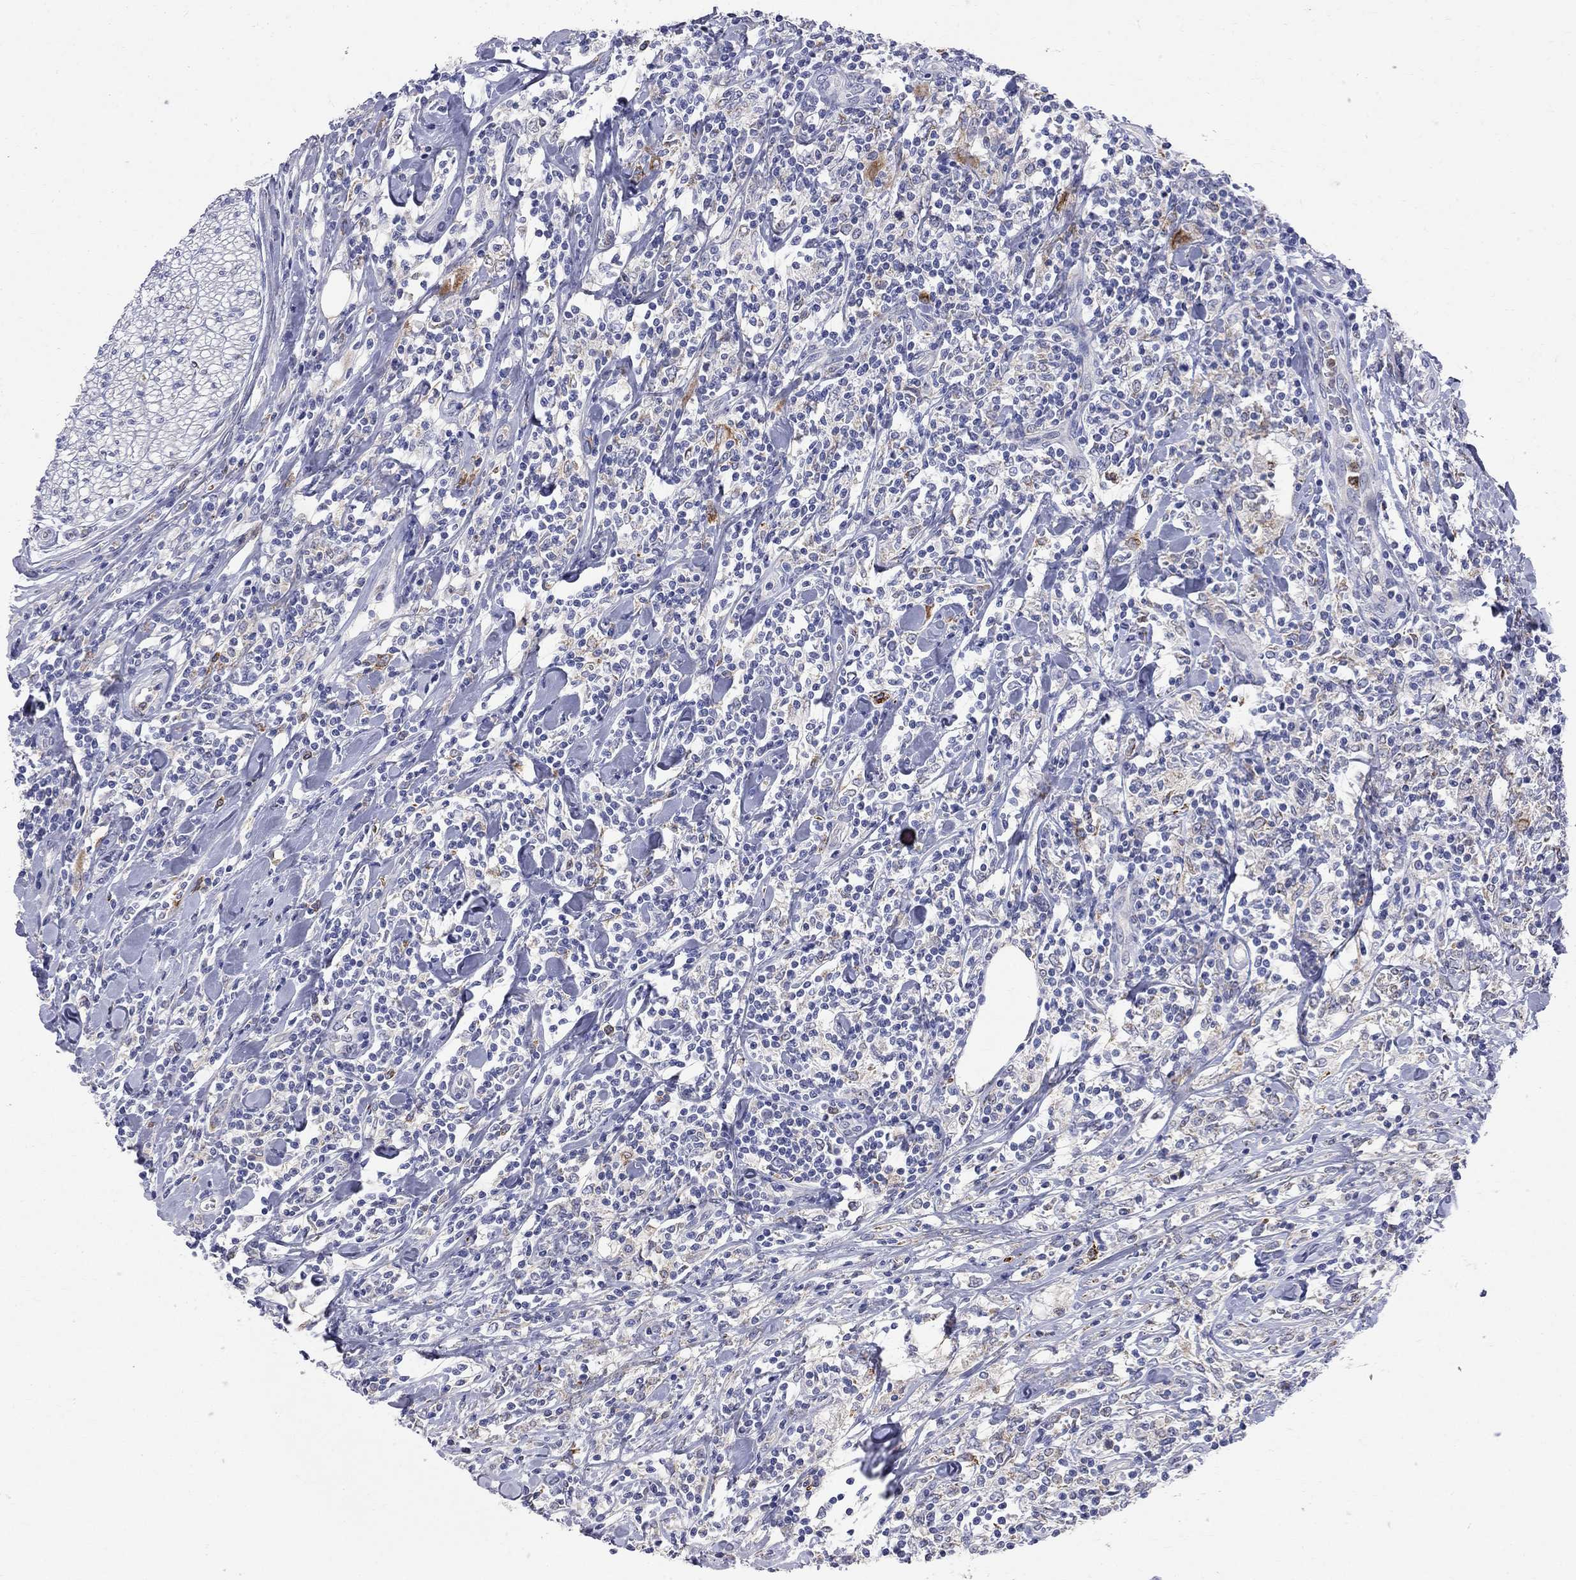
{"staining": {"intensity": "negative", "quantity": "none", "location": "none"}, "tissue": "lymphoma", "cell_type": "Tumor cells", "image_type": "cancer", "snomed": [{"axis": "morphology", "description": "Malignant lymphoma, non-Hodgkin's type, High grade"}, {"axis": "topography", "description": "Lymph node"}], "caption": "Human high-grade malignant lymphoma, non-Hodgkin's type stained for a protein using IHC displays no staining in tumor cells.", "gene": "ACSL1", "patient": {"sex": "female", "age": 84}}